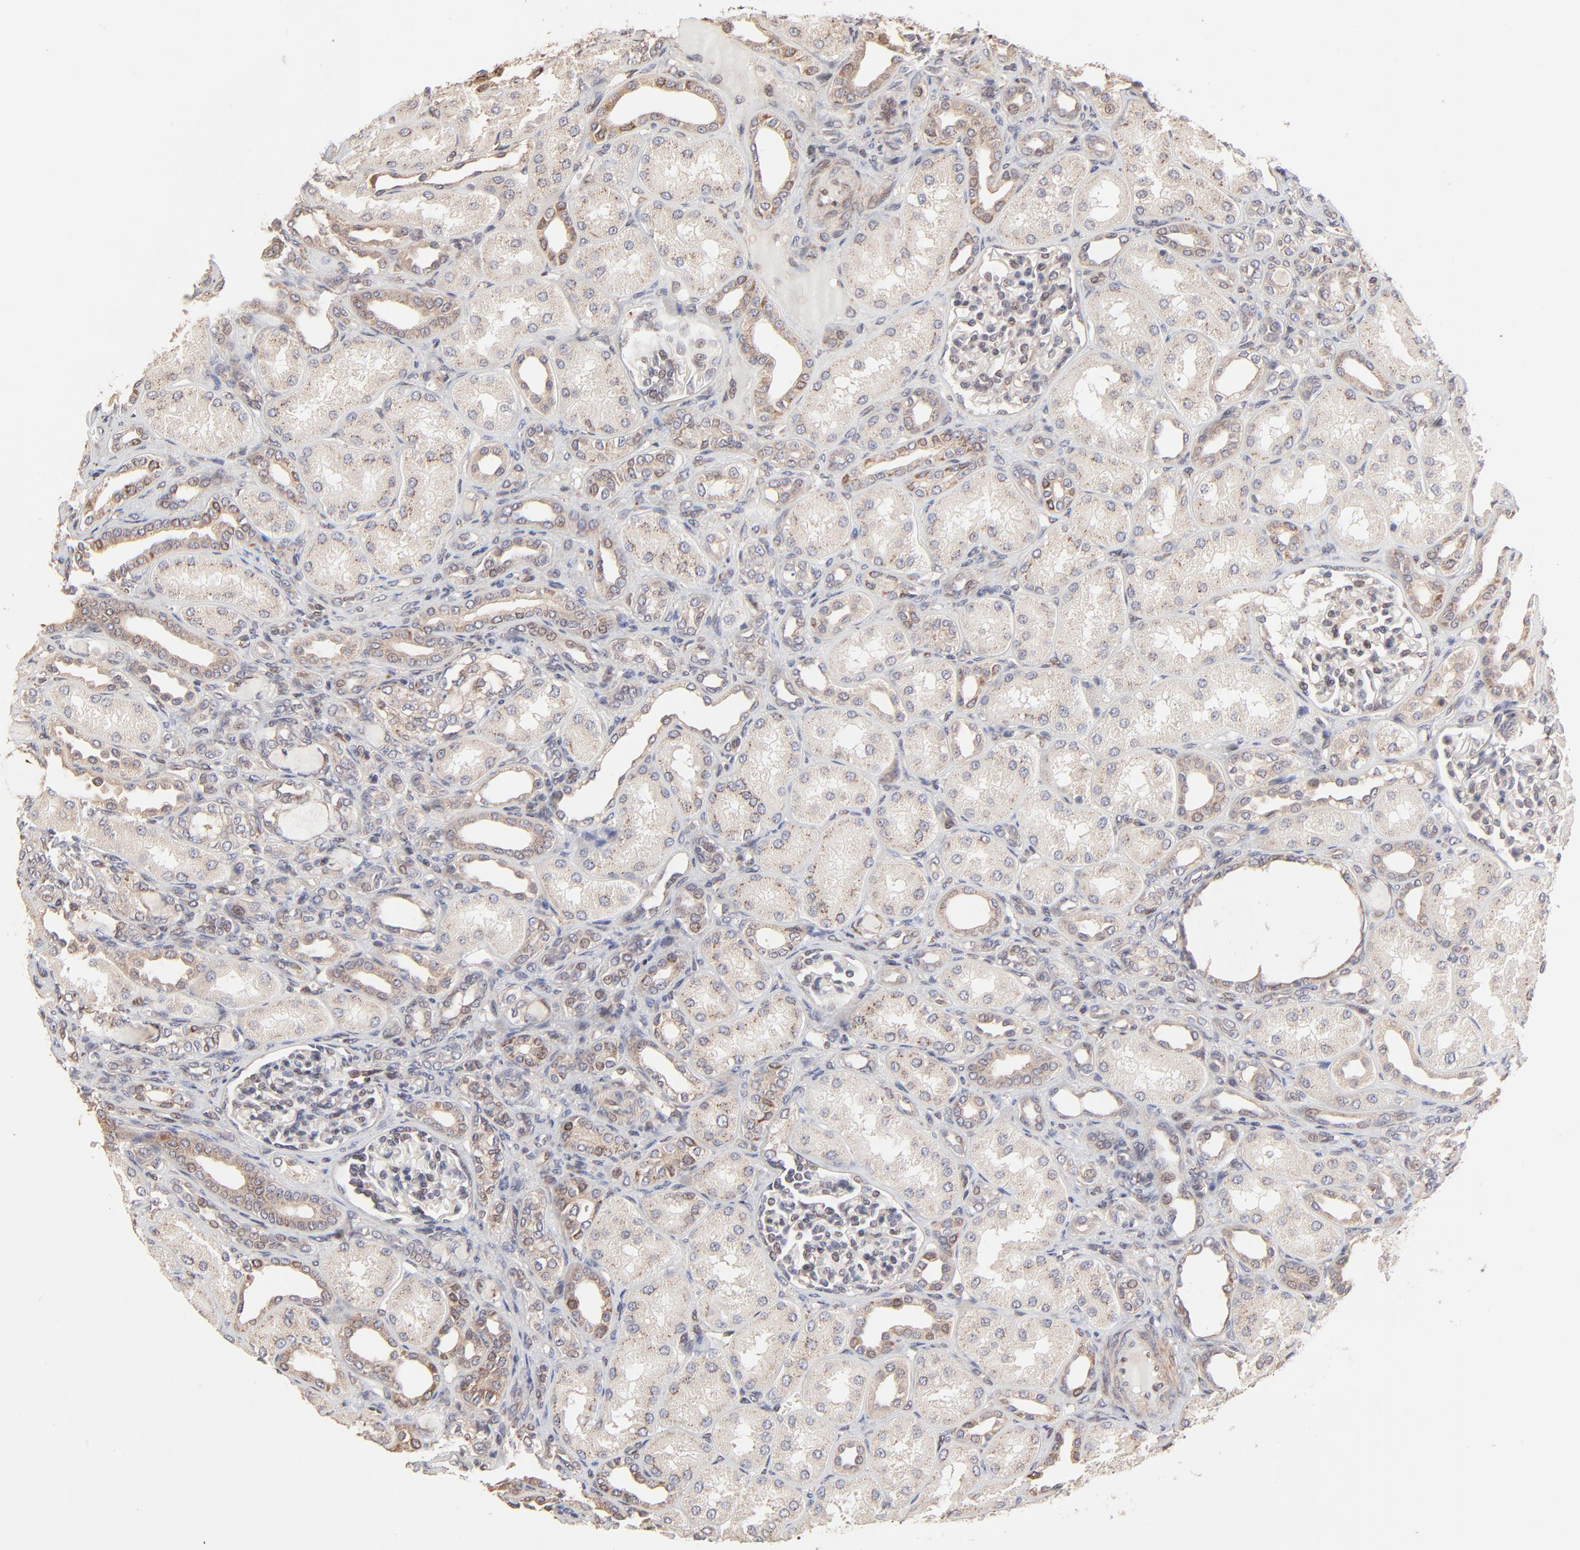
{"staining": {"intensity": "moderate", "quantity": "25%-75%", "location": "cytoplasmic/membranous"}, "tissue": "kidney", "cell_type": "Cells in glomeruli", "image_type": "normal", "snomed": [{"axis": "morphology", "description": "Normal tissue, NOS"}, {"axis": "topography", "description": "Kidney"}], "caption": "Protein staining of benign kidney shows moderate cytoplasmic/membranous expression in about 25%-75% of cells in glomeruli. (Stains: DAB in brown, nuclei in blue, Microscopy: brightfield microscopy at high magnification).", "gene": "ELP2", "patient": {"sex": "male", "age": 7}}